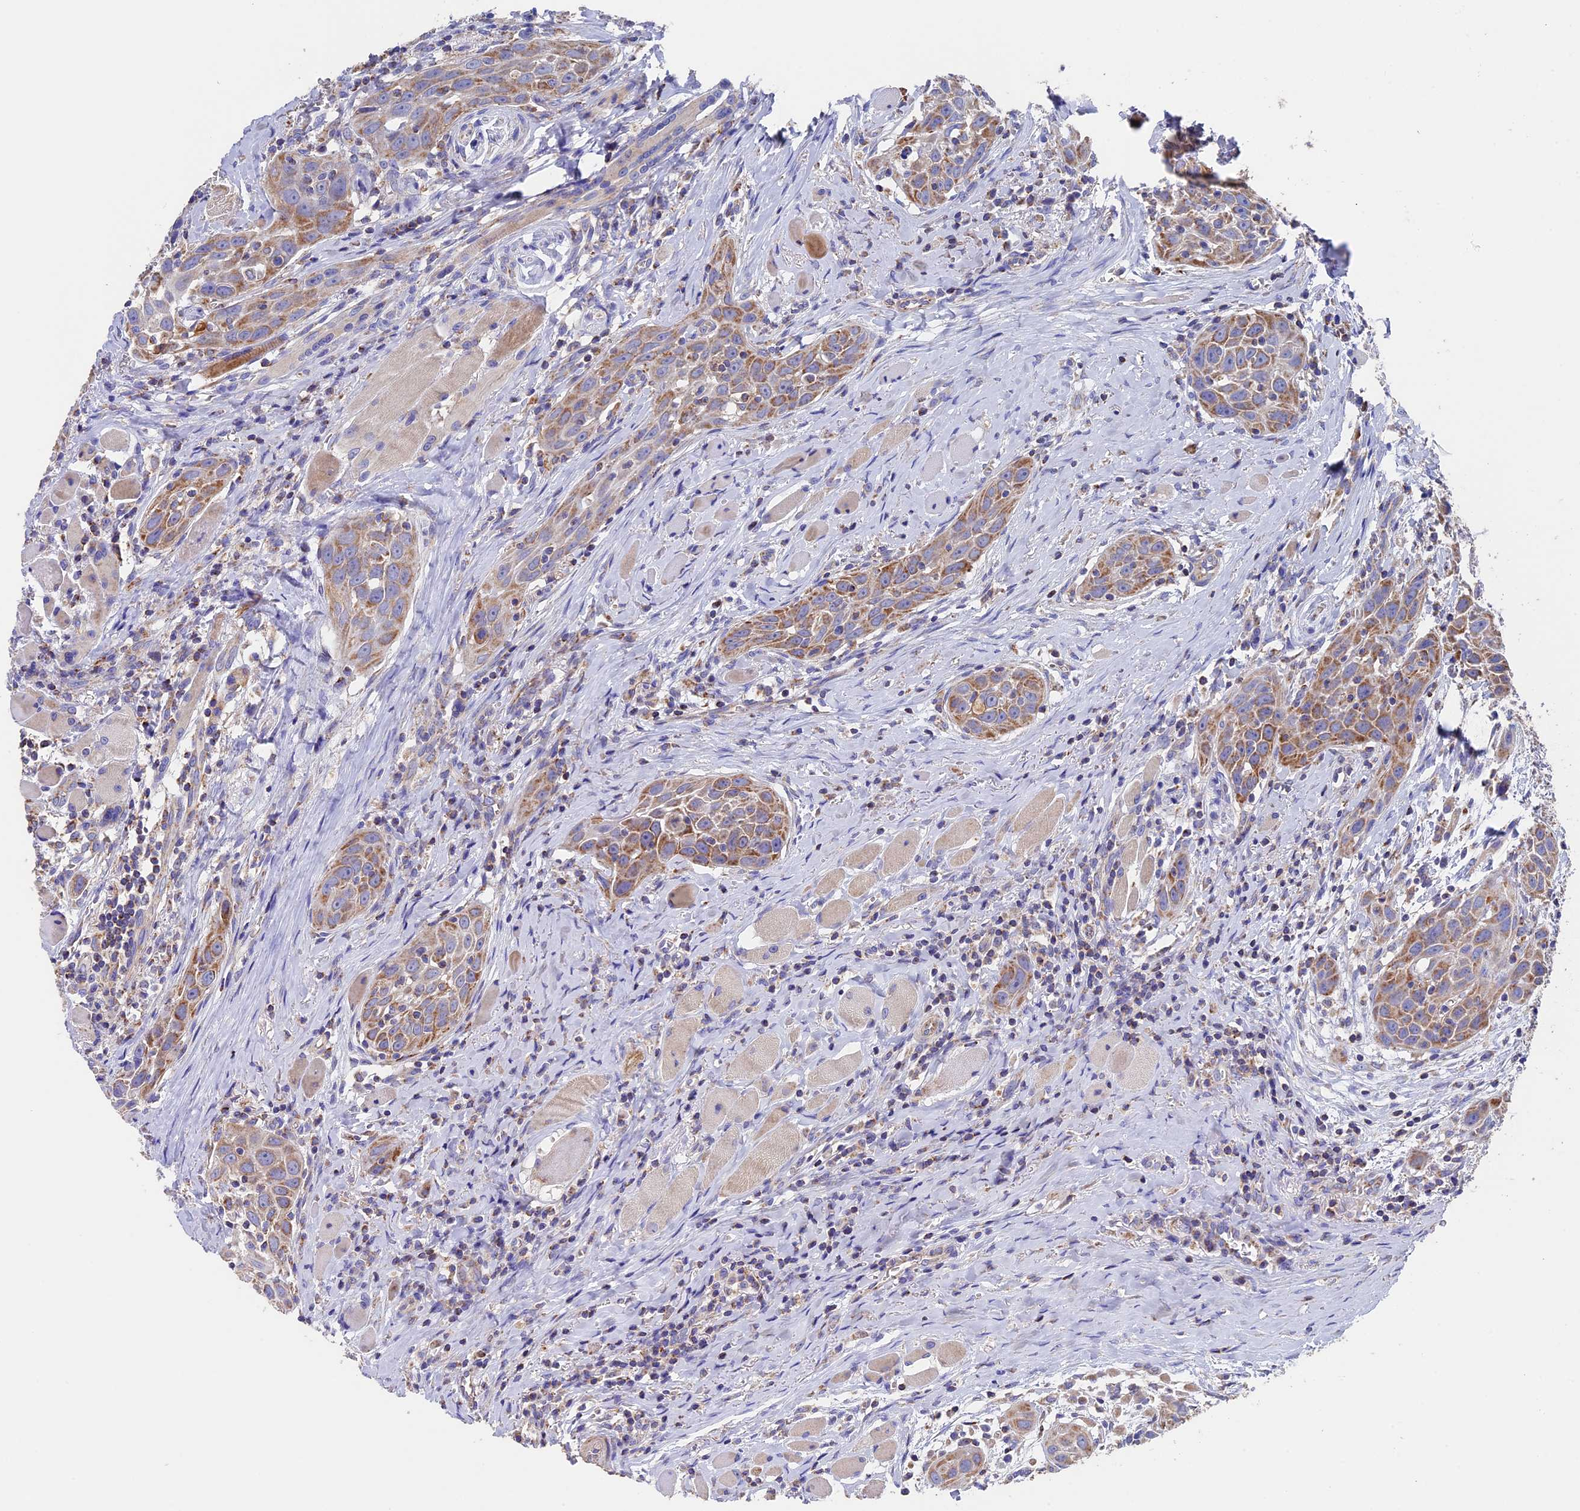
{"staining": {"intensity": "moderate", "quantity": ">75%", "location": "cytoplasmic/membranous"}, "tissue": "head and neck cancer", "cell_type": "Tumor cells", "image_type": "cancer", "snomed": [{"axis": "morphology", "description": "Squamous cell carcinoma, NOS"}, {"axis": "topography", "description": "Oral tissue"}, {"axis": "topography", "description": "Head-Neck"}], "caption": "High-power microscopy captured an immunohistochemistry (IHC) photomicrograph of head and neck cancer (squamous cell carcinoma), revealing moderate cytoplasmic/membranous positivity in approximately >75% of tumor cells.", "gene": "ADAT1", "patient": {"sex": "female", "age": 50}}